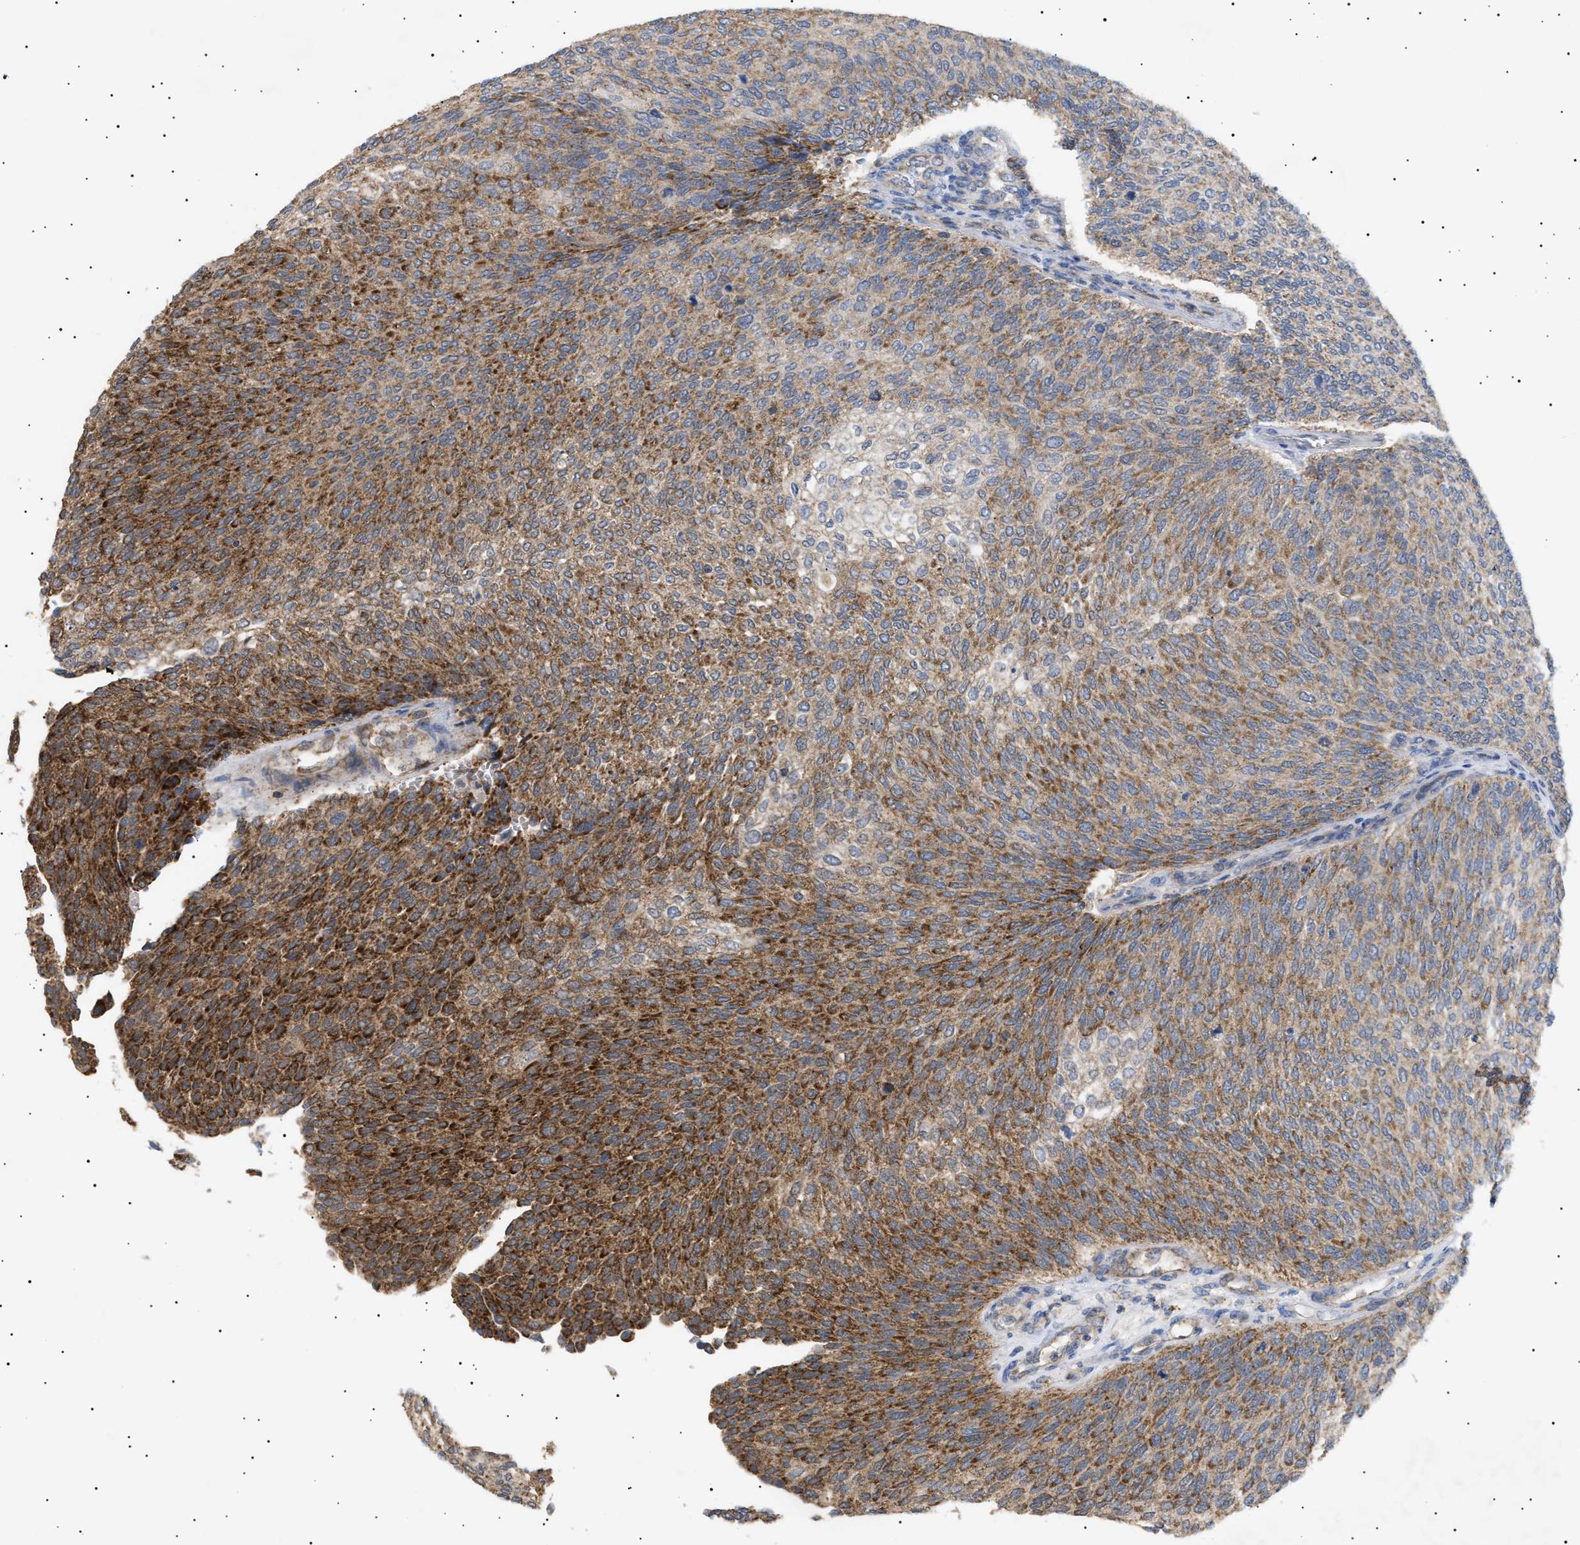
{"staining": {"intensity": "moderate", "quantity": ">75%", "location": "cytoplasmic/membranous"}, "tissue": "urothelial cancer", "cell_type": "Tumor cells", "image_type": "cancer", "snomed": [{"axis": "morphology", "description": "Urothelial carcinoma, Low grade"}, {"axis": "topography", "description": "Urinary bladder"}], "caption": "A brown stain shows moderate cytoplasmic/membranous positivity of a protein in human low-grade urothelial carcinoma tumor cells.", "gene": "SIRT5", "patient": {"sex": "female", "age": 79}}